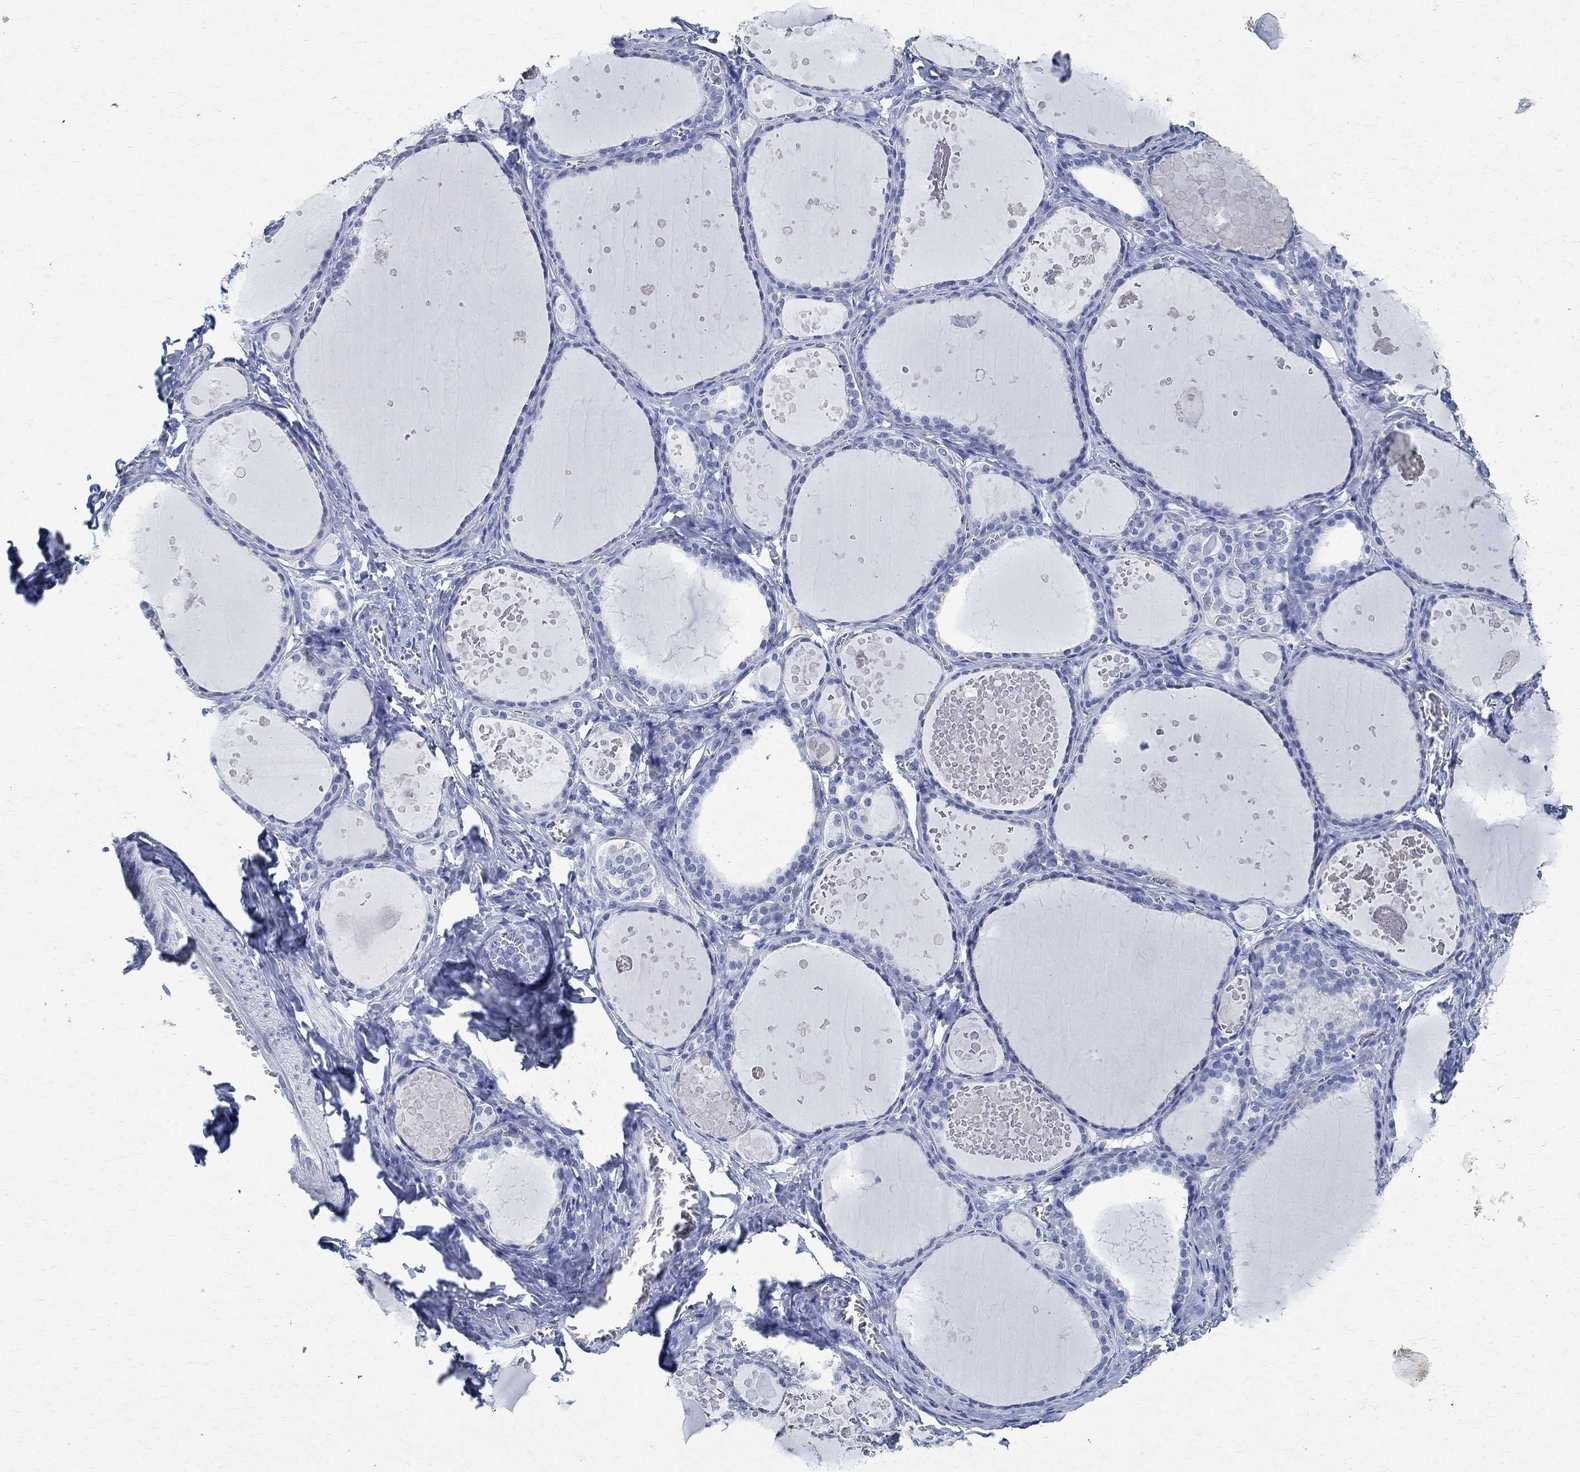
{"staining": {"intensity": "negative", "quantity": "none", "location": "none"}, "tissue": "thyroid gland", "cell_type": "Glandular cells", "image_type": "normal", "snomed": [{"axis": "morphology", "description": "Normal tissue, NOS"}, {"axis": "topography", "description": "Thyroid gland"}], "caption": "The immunohistochemistry photomicrograph has no significant expression in glandular cells of thyroid gland. (Stains: DAB (3,3'-diaminobenzidine) immunohistochemistry with hematoxylin counter stain, Microscopy: brightfield microscopy at high magnification).", "gene": "TMEM221", "patient": {"sex": "female", "age": 56}}